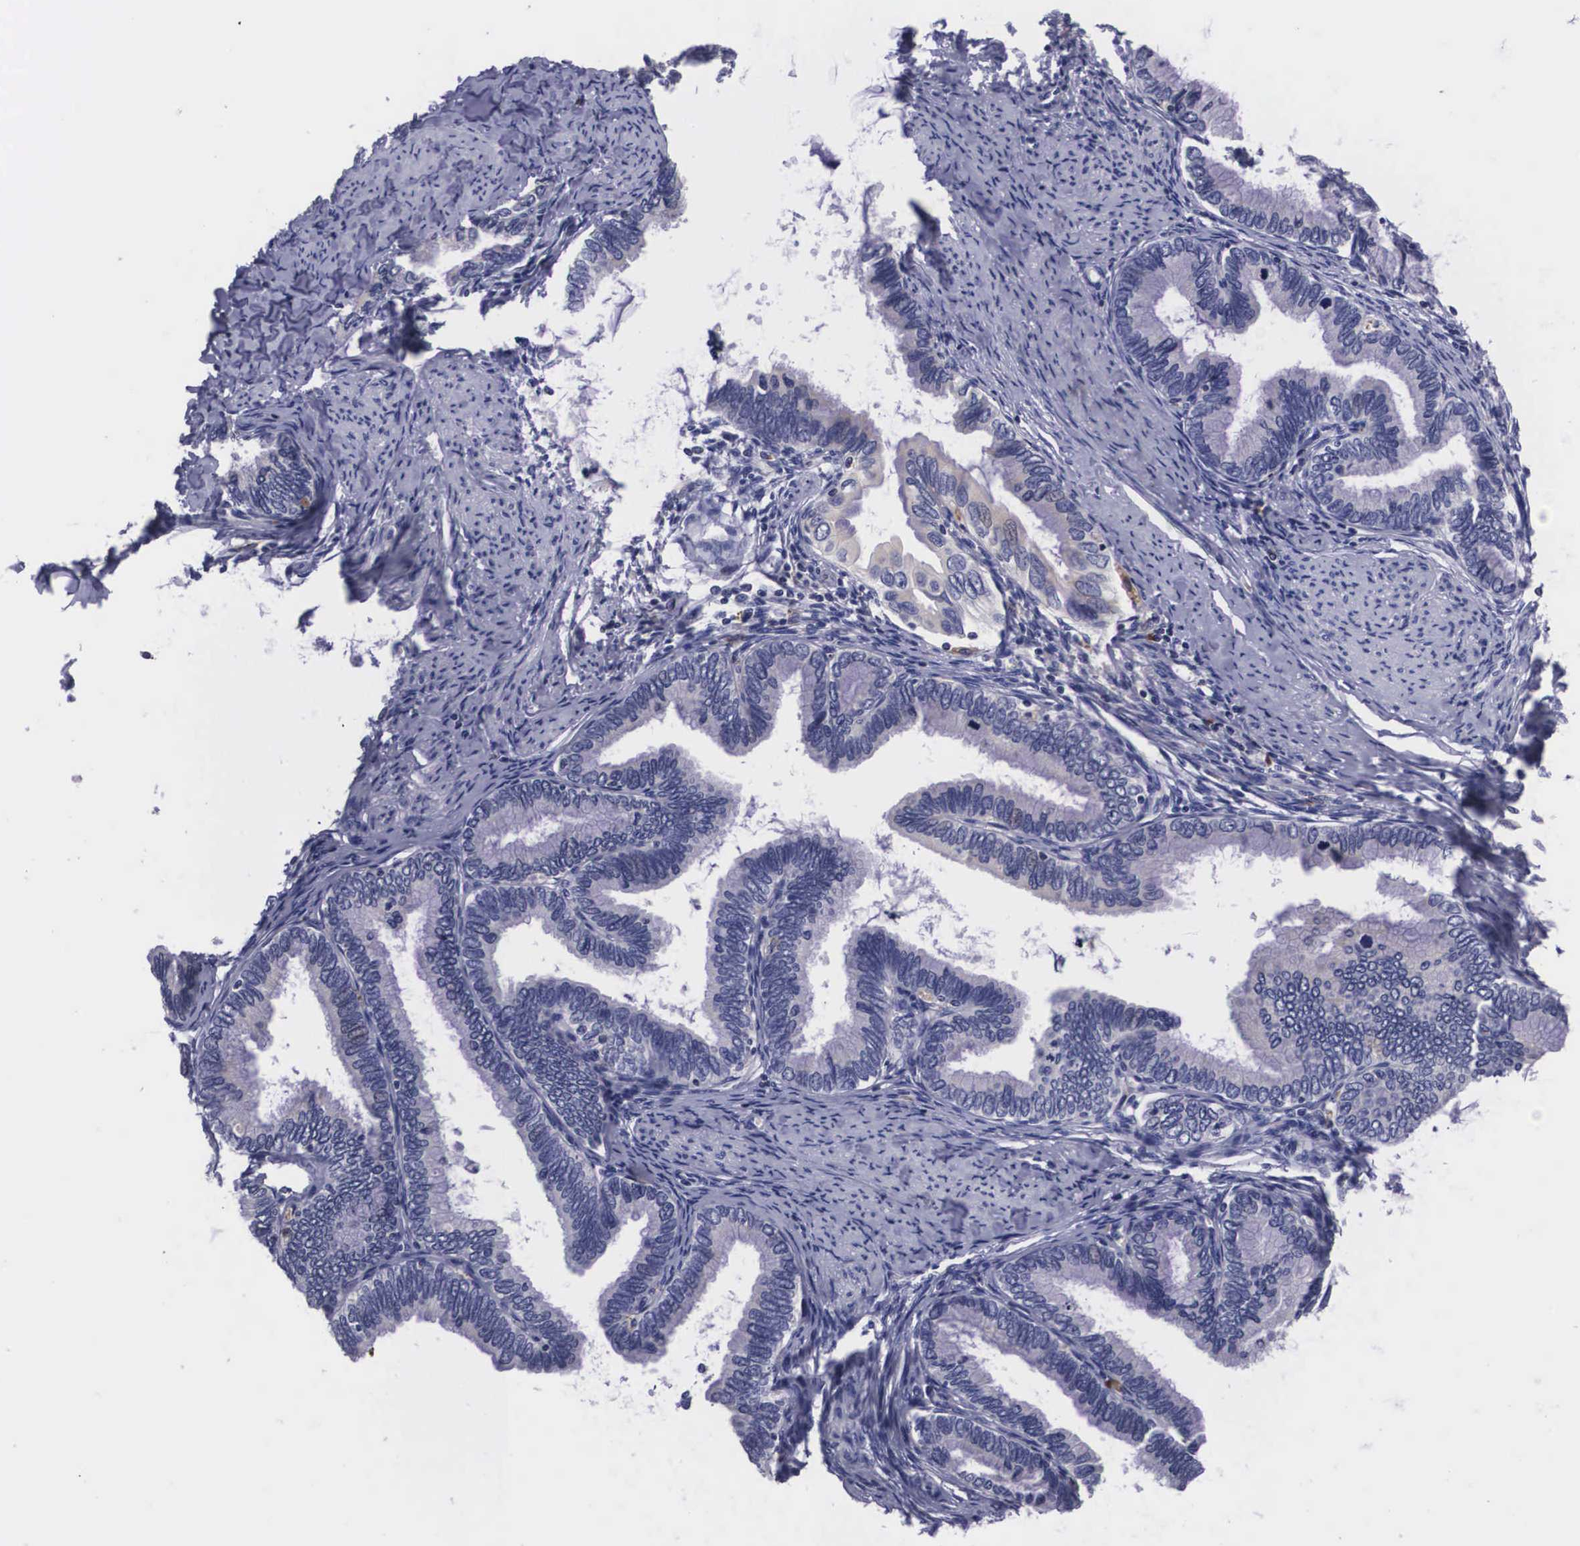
{"staining": {"intensity": "negative", "quantity": "none", "location": "none"}, "tissue": "cervical cancer", "cell_type": "Tumor cells", "image_type": "cancer", "snomed": [{"axis": "morphology", "description": "Adenocarcinoma, NOS"}, {"axis": "topography", "description": "Cervix"}], "caption": "A micrograph of cervical cancer stained for a protein demonstrates no brown staining in tumor cells.", "gene": "CRELD2", "patient": {"sex": "female", "age": 49}}